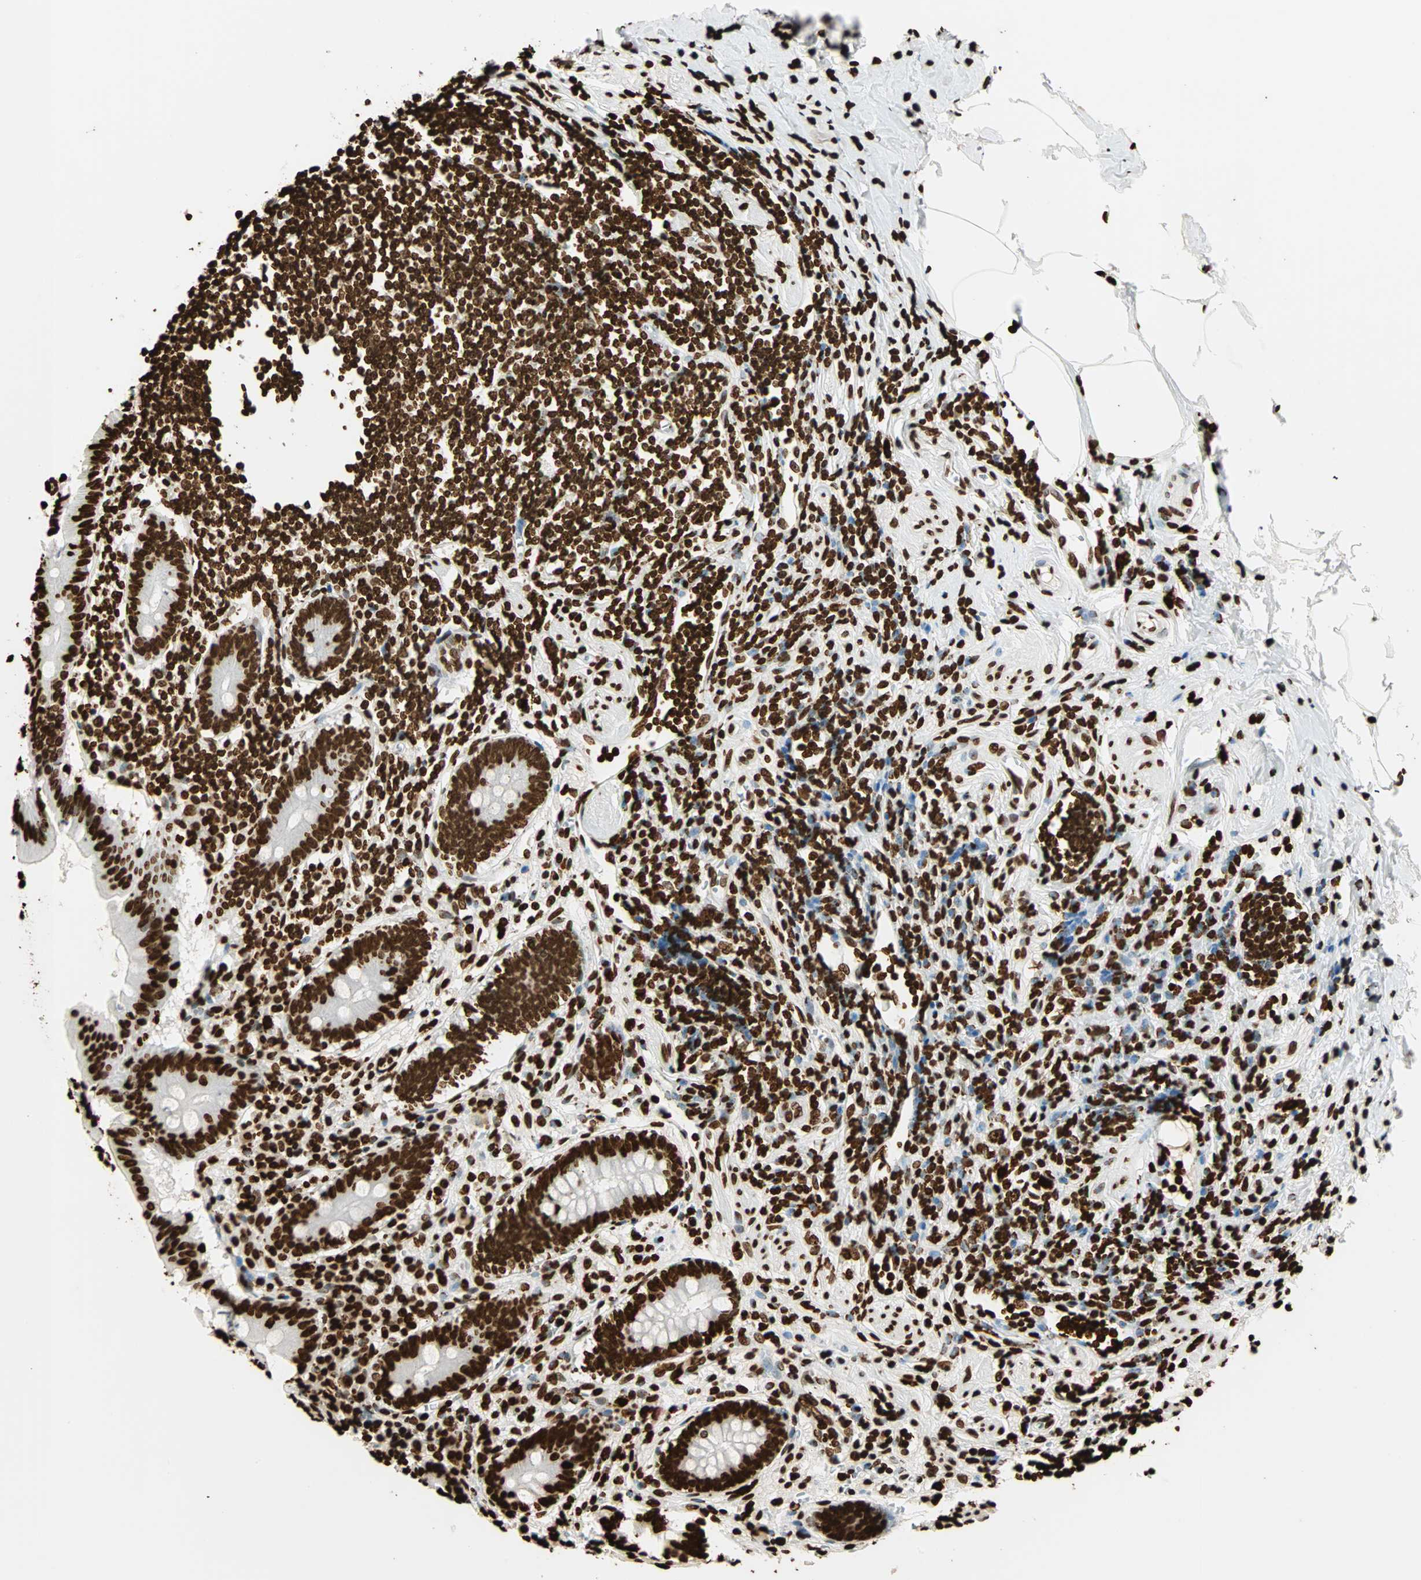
{"staining": {"intensity": "strong", "quantity": ">75%", "location": "nuclear"}, "tissue": "appendix", "cell_type": "Glandular cells", "image_type": "normal", "snomed": [{"axis": "morphology", "description": "Normal tissue, NOS"}, {"axis": "topography", "description": "Appendix"}], "caption": "About >75% of glandular cells in benign human appendix demonstrate strong nuclear protein expression as visualized by brown immunohistochemical staining.", "gene": "GLI2", "patient": {"sex": "female", "age": 50}}